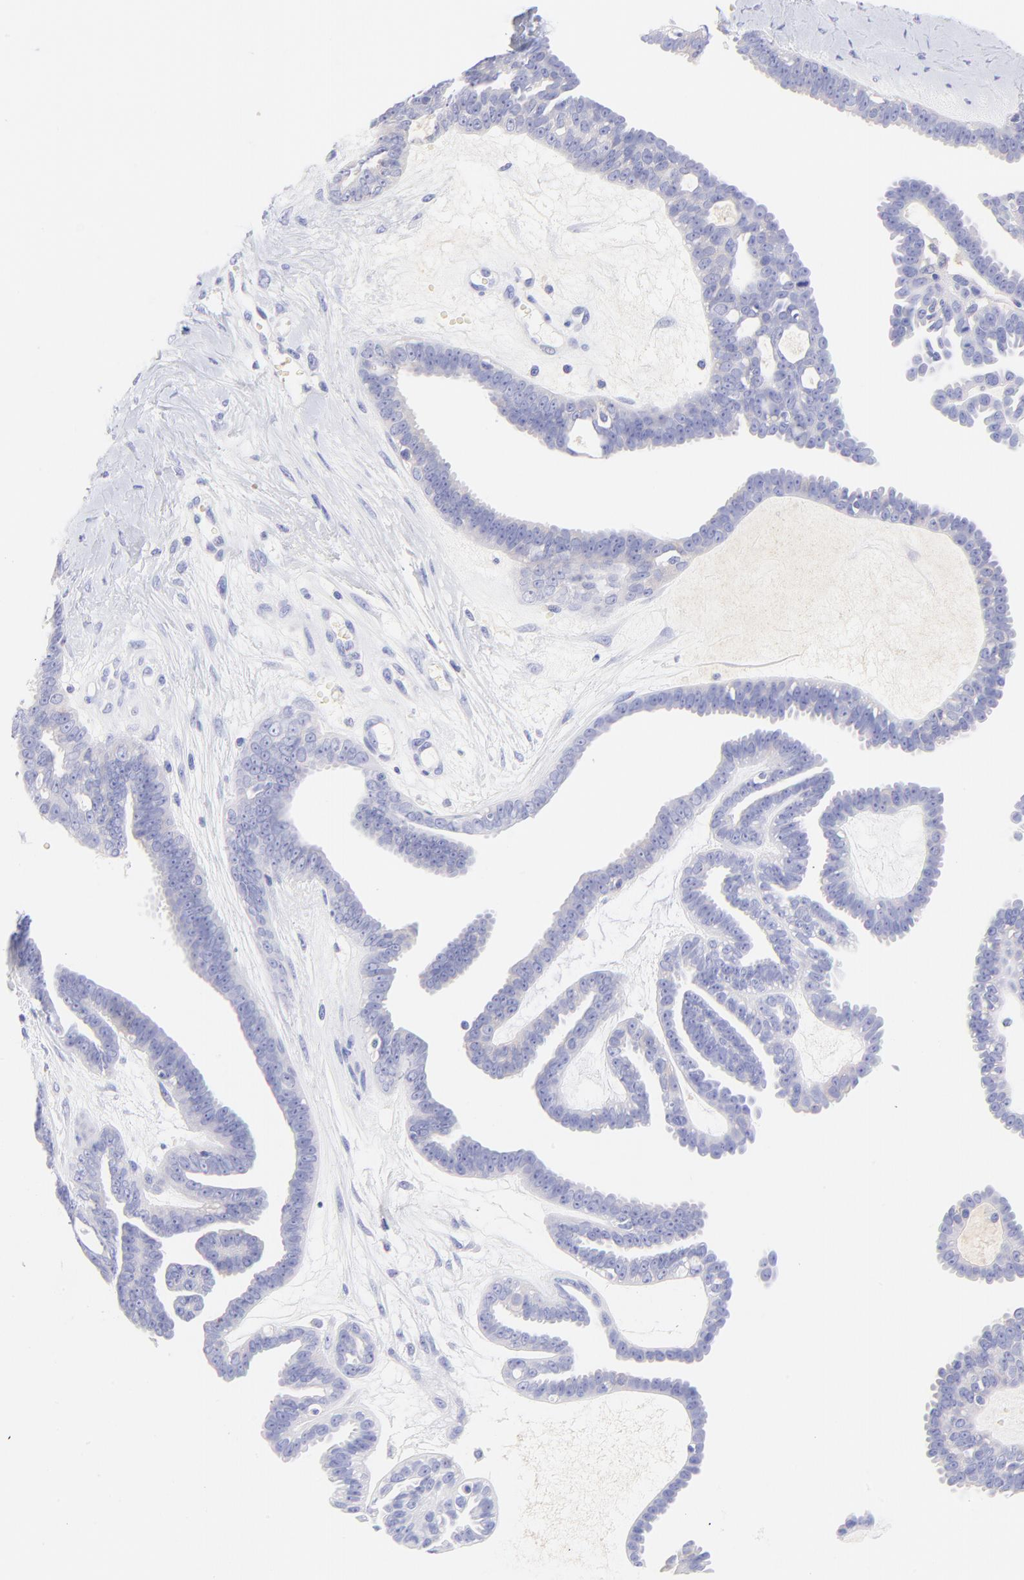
{"staining": {"intensity": "negative", "quantity": "none", "location": "none"}, "tissue": "ovarian cancer", "cell_type": "Tumor cells", "image_type": "cancer", "snomed": [{"axis": "morphology", "description": "Cystadenocarcinoma, serous, NOS"}, {"axis": "topography", "description": "Ovary"}], "caption": "The image reveals no staining of tumor cells in serous cystadenocarcinoma (ovarian).", "gene": "FRMPD3", "patient": {"sex": "female", "age": 71}}